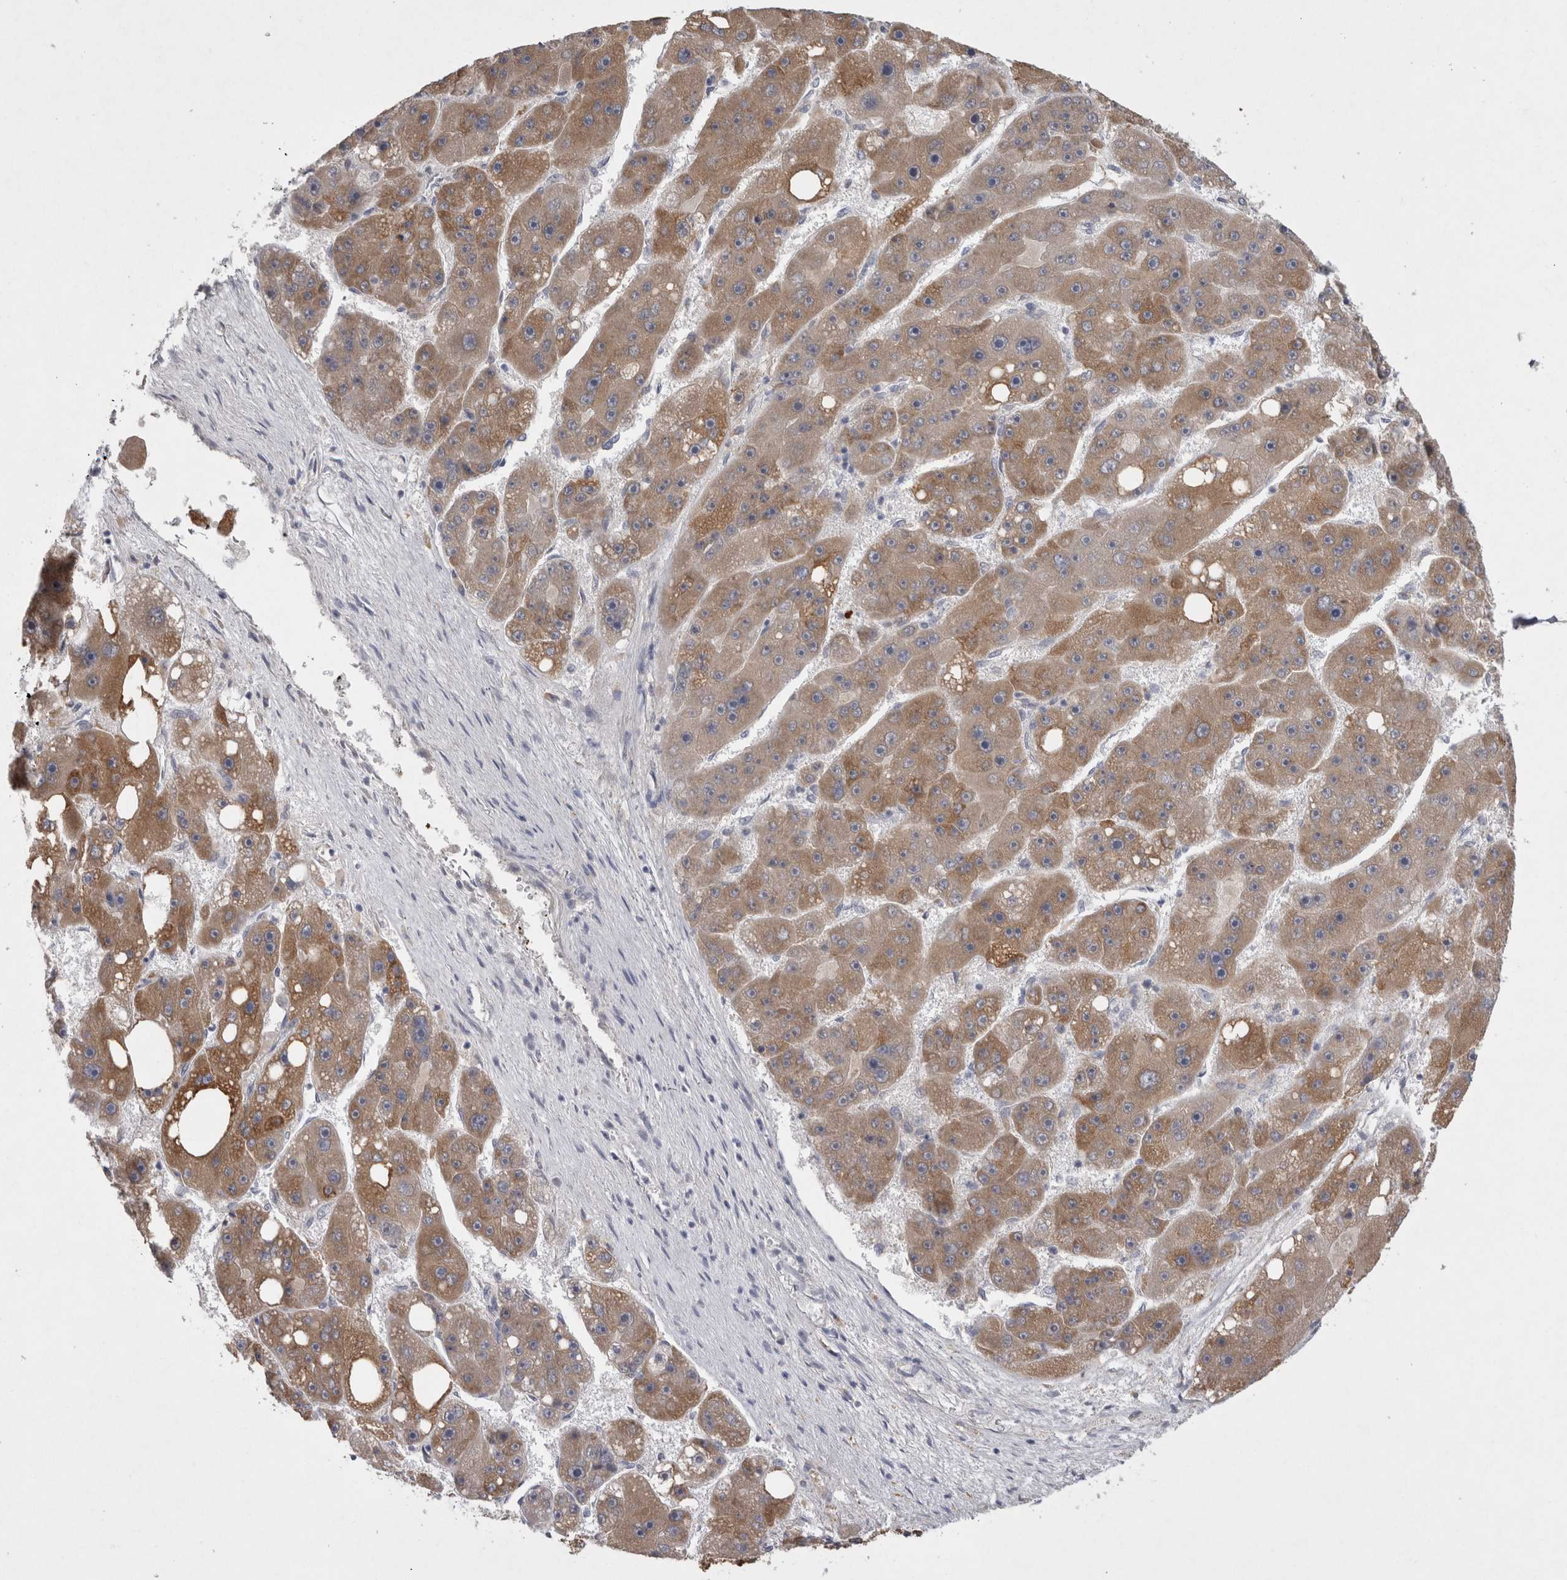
{"staining": {"intensity": "moderate", "quantity": ">75%", "location": "cytoplasmic/membranous"}, "tissue": "liver cancer", "cell_type": "Tumor cells", "image_type": "cancer", "snomed": [{"axis": "morphology", "description": "Carcinoma, Hepatocellular, NOS"}, {"axis": "topography", "description": "Liver"}], "caption": "This photomicrograph displays IHC staining of hepatocellular carcinoma (liver), with medium moderate cytoplasmic/membranous staining in about >75% of tumor cells.", "gene": "LRRC40", "patient": {"sex": "female", "age": 61}}